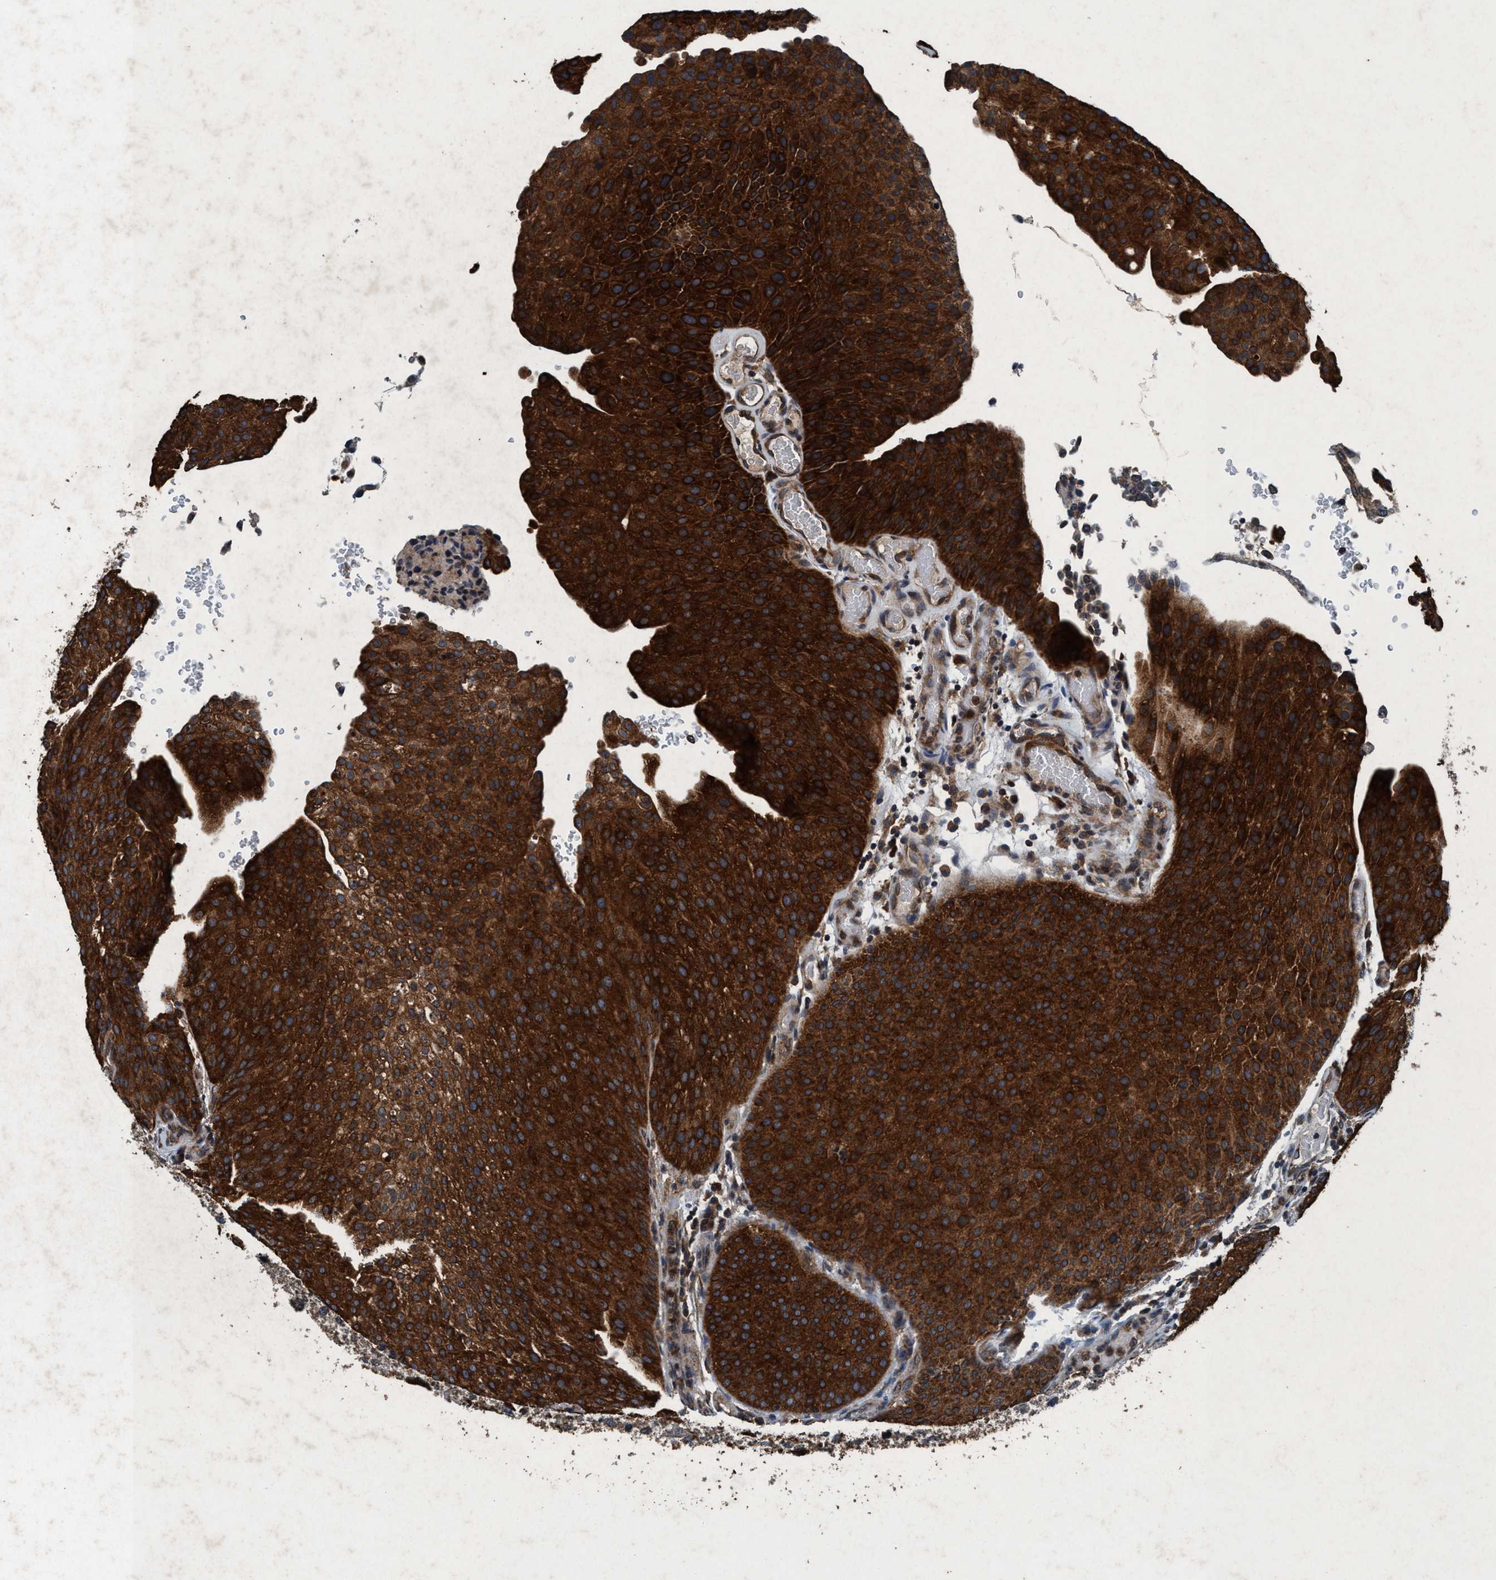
{"staining": {"intensity": "strong", "quantity": ">75%", "location": "cytoplasmic/membranous"}, "tissue": "urothelial cancer", "cell_type": "Tumor cells", "image_type": "cancer", "snomed": [{"axis": "morphology", "description": "Urothelial carcinoma, Low grade"}, {"axis": "topography", "description": "Smooth muscle"}, {"axis": "topography", "description": "Urinary bladder"}], "caption": "Immunohistochemical staining of human urothelial cancer reveals high levels of strong cytoplasmic/membranous protein expression in about >75% of tumor cells.", "gene": "AKT1S1", "patient": {"sex": "male", "age": 60}}